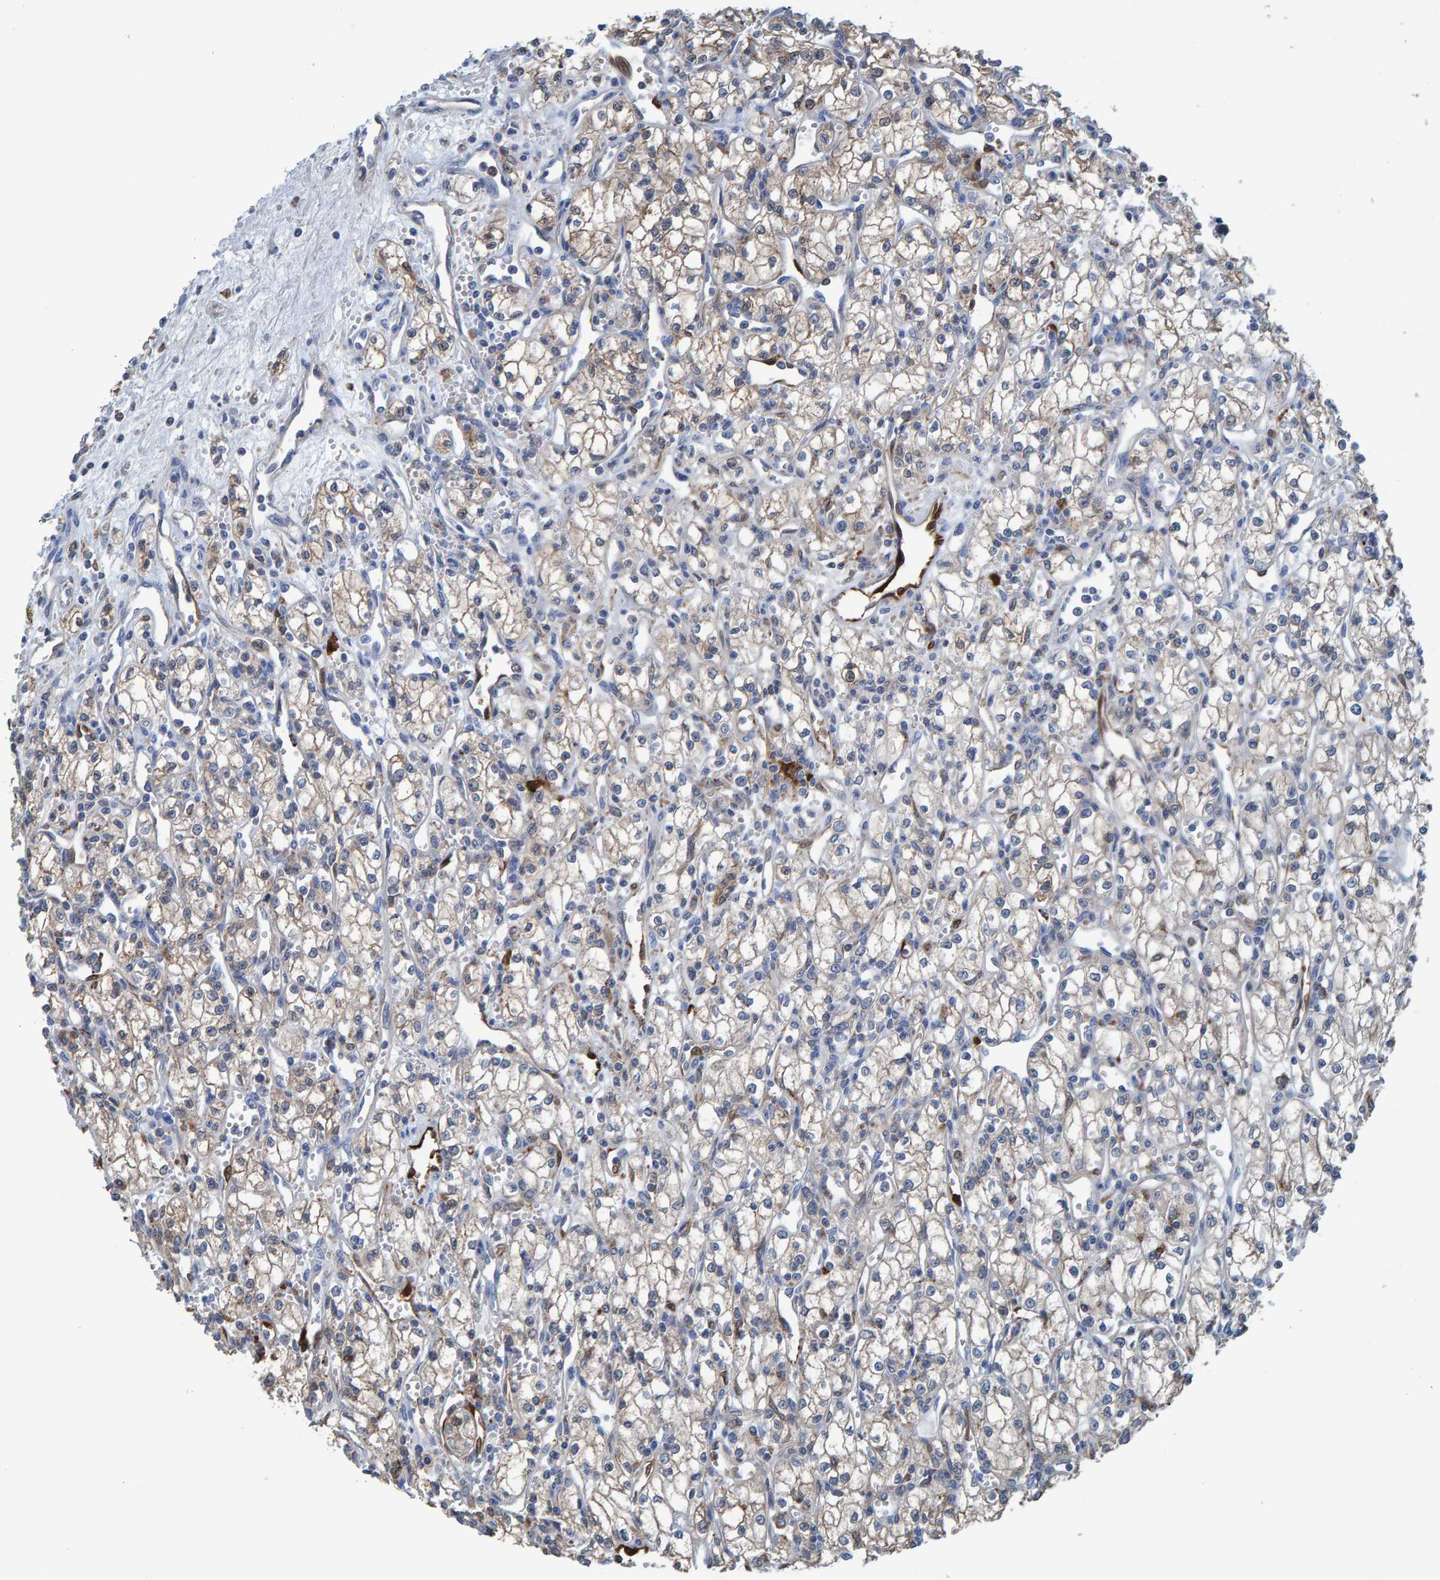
{"staining": {"intensity": "weak", "quantity": "<25%", "location": "cytoplasmic/membranous"}, "tissue": "renal cancer", "cell_type": "Tumor cells", "image_type": "cancer", "snomed": [{"axis": "morphology", "description": "Adenocarcinoma, NOS"}, {"axis": "topography", "description": "Kidney"}], "caption": "An image of human renal adenocarcinoma is negative for staining in tumor cells.", "gene": "IDO1", "patient": {"sex": "male", "age": 59}}